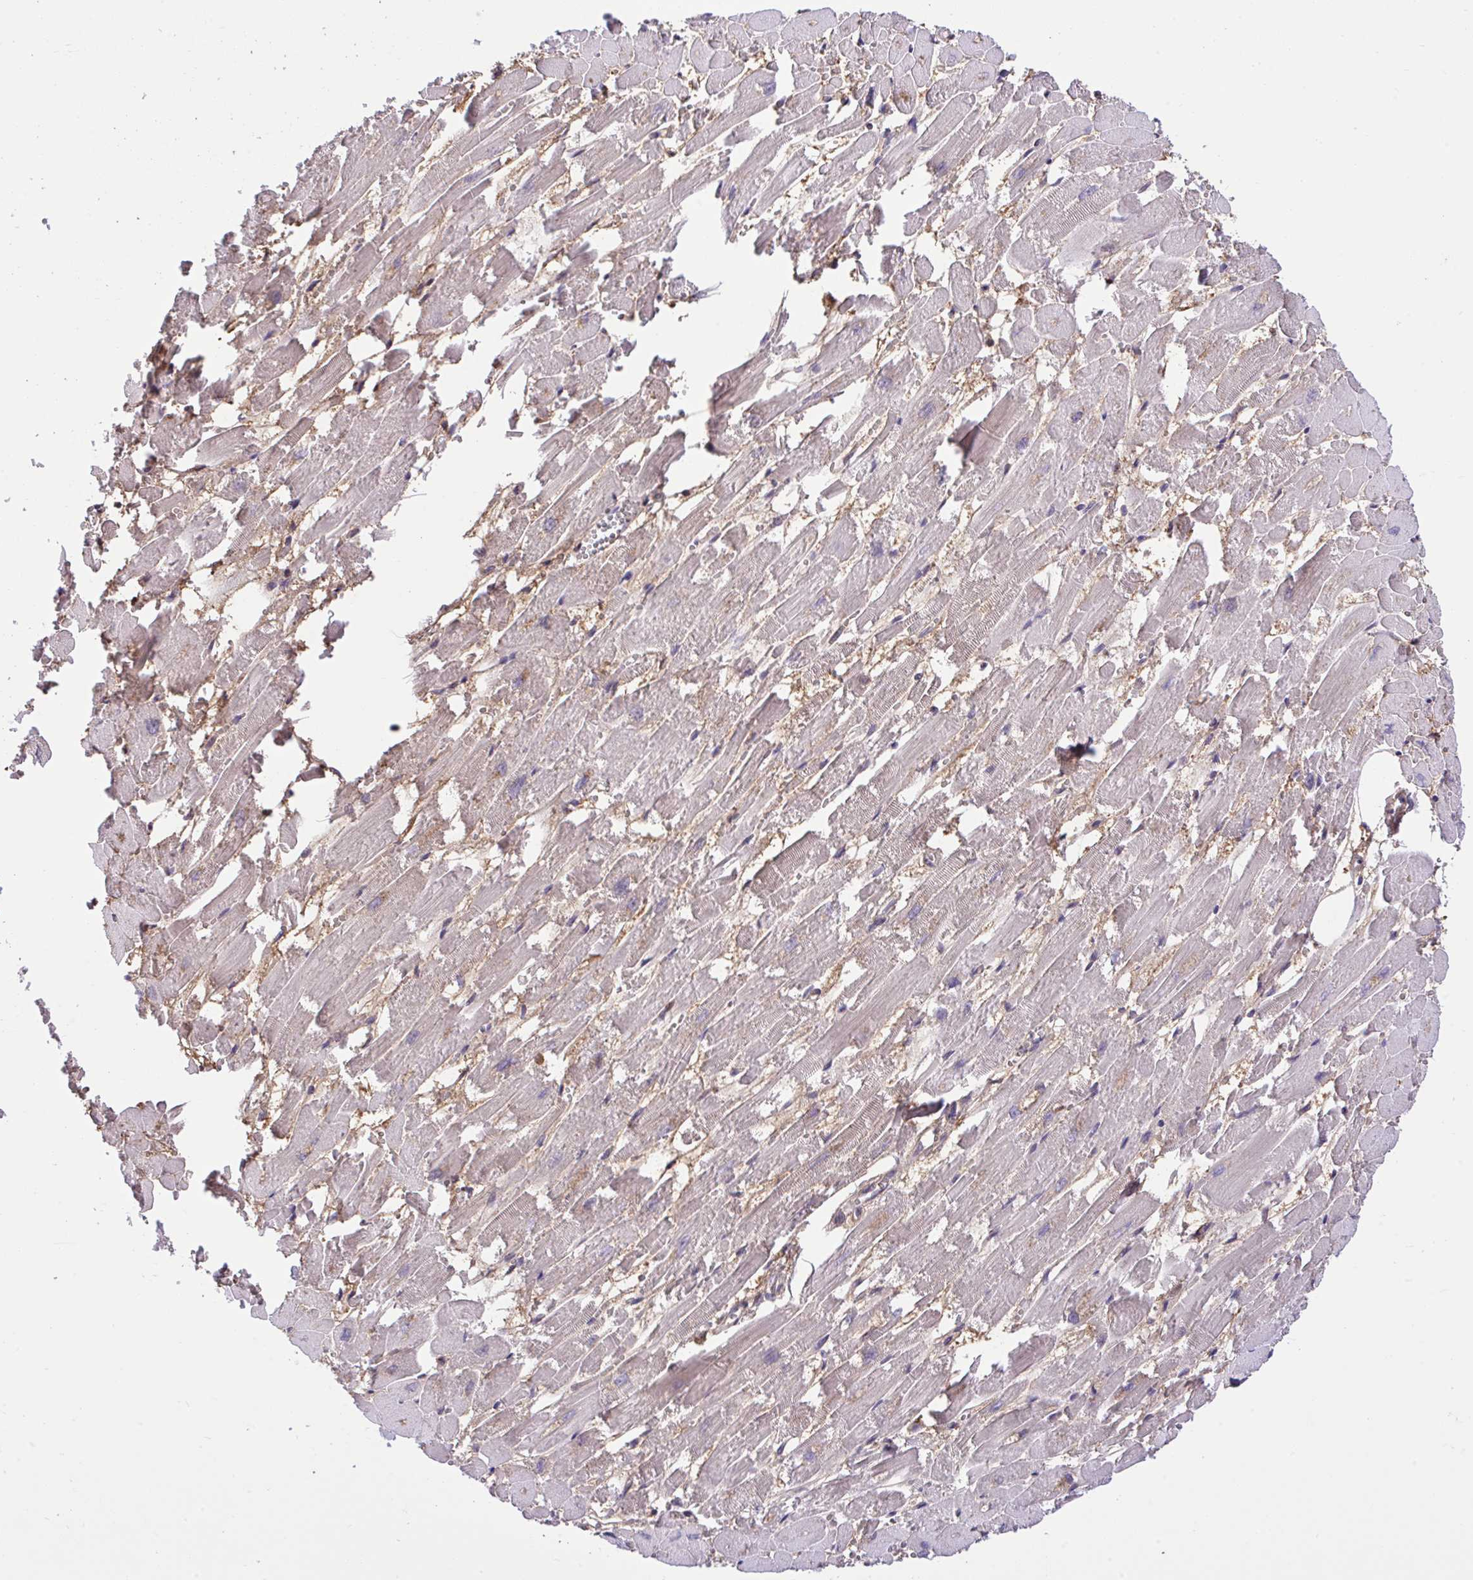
{"staining": {"intensity": "moderate", "quantity": "<25%", "location": "cytoplasmic/membranous,nuclear"}, "tissue": "heart muscle", "cell_type": "Cardiomyocytes", "image_type": "normal", "snomed": [{"axis": "morphology", "description": "Normal tissue, NOS"}, {"axis": "topography", "description": "Heart"}], "caption": "Brown immunohistochemical staining in normal heart muscle exhibits moderate cytoplasmic/membranous,nuclear positivity in approximately <25% of cardiomyocytes.", "gene": "GLIS3", "patient": {"sex": "female", "age": 52}}